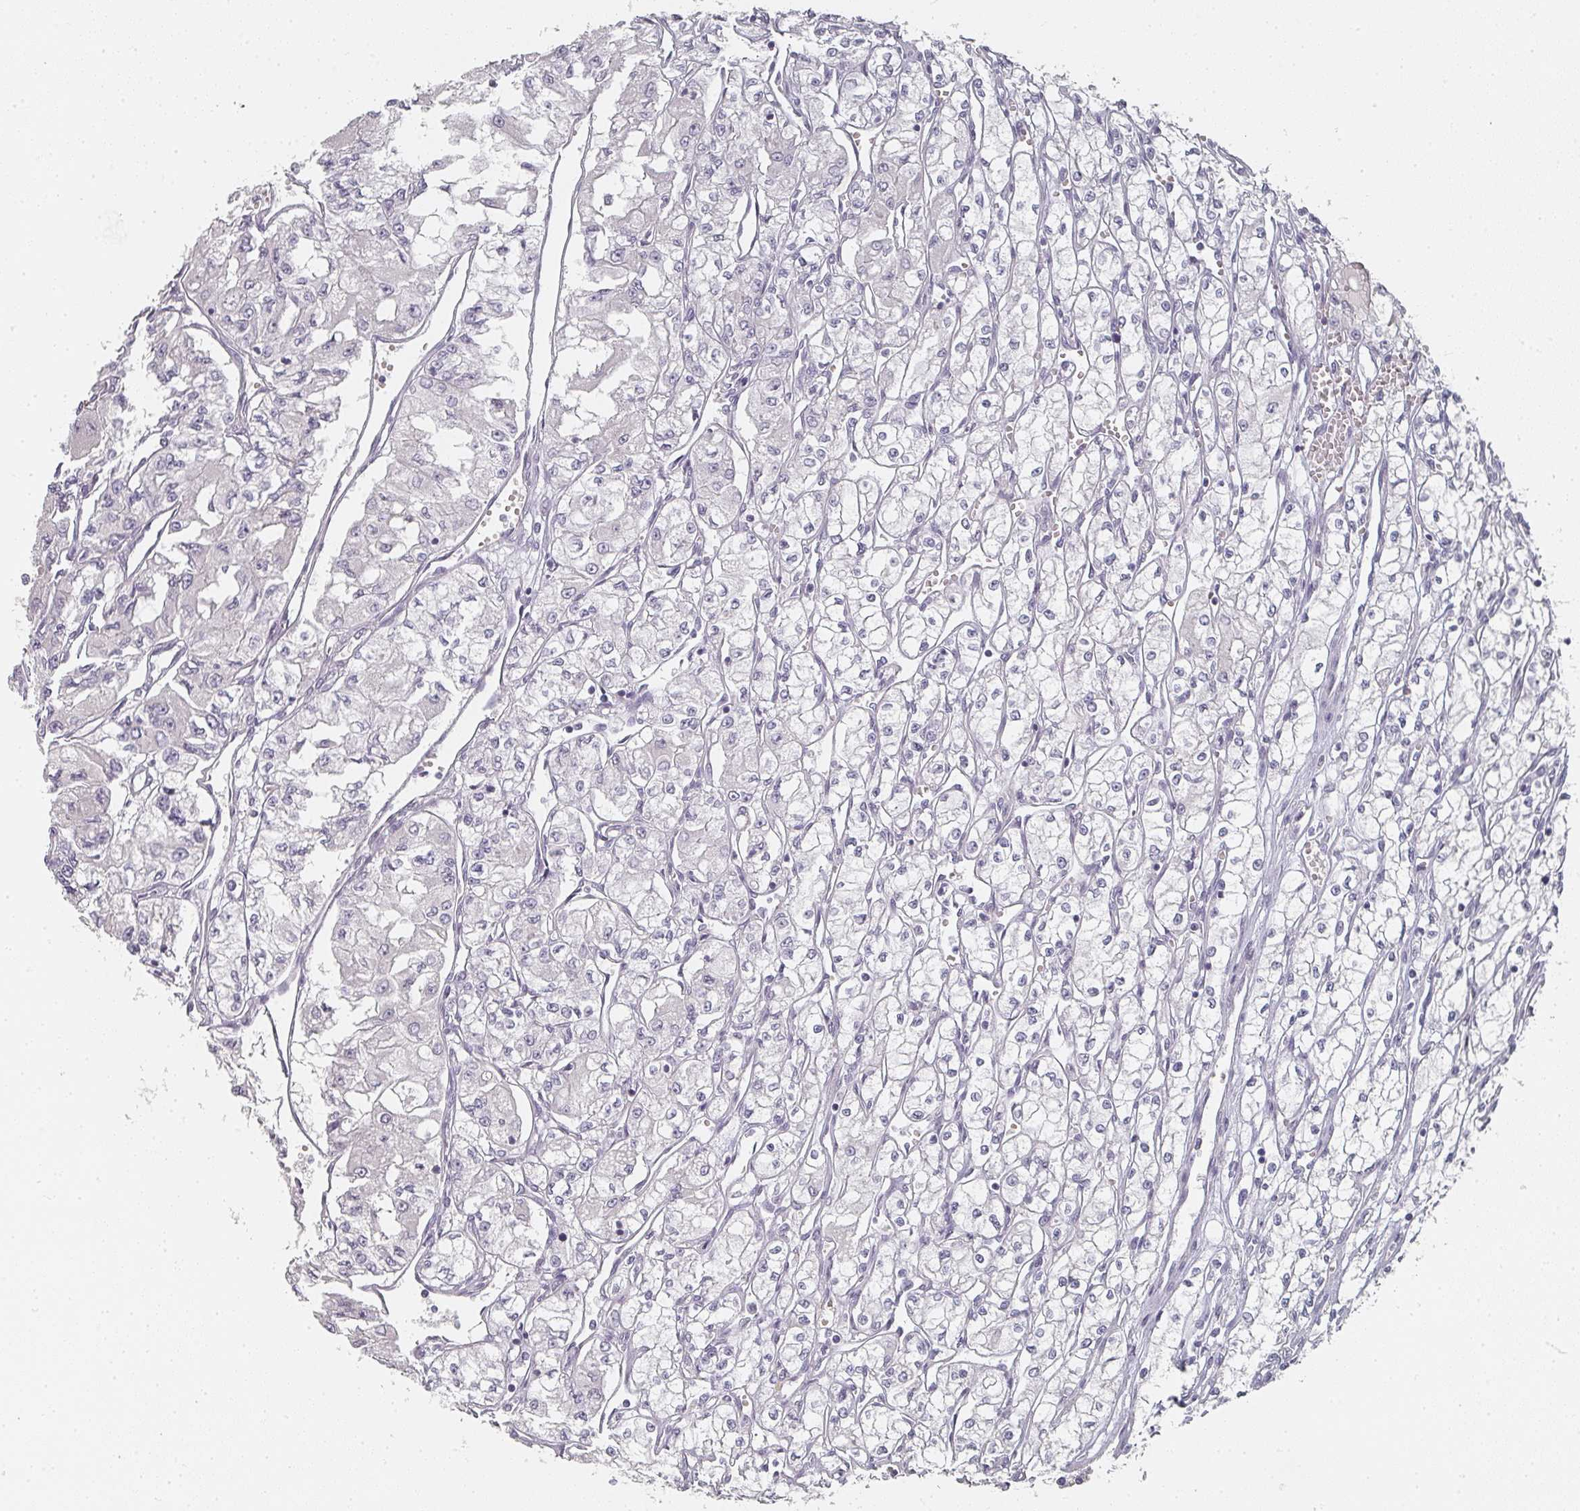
{"staining": {"intensity": "negative", "quantity": "none", "location": "none"}, "tissue": "renal cancer", "cell_type": "Tumor cells", "image_type": "cancer", "snomed": [{"axis": "morphology", "description": "Adenocarcinoma, NOS"}, {"axis": "topography", "description": "Kidney"}], "caption": "Human renal cancer (adenocarcinoma) stained for a protein using immunohistochemistry exhibits no positivity in tumor cells.", "gene": "SHISA2", "patient": {"sex": "male", "age": 59}}